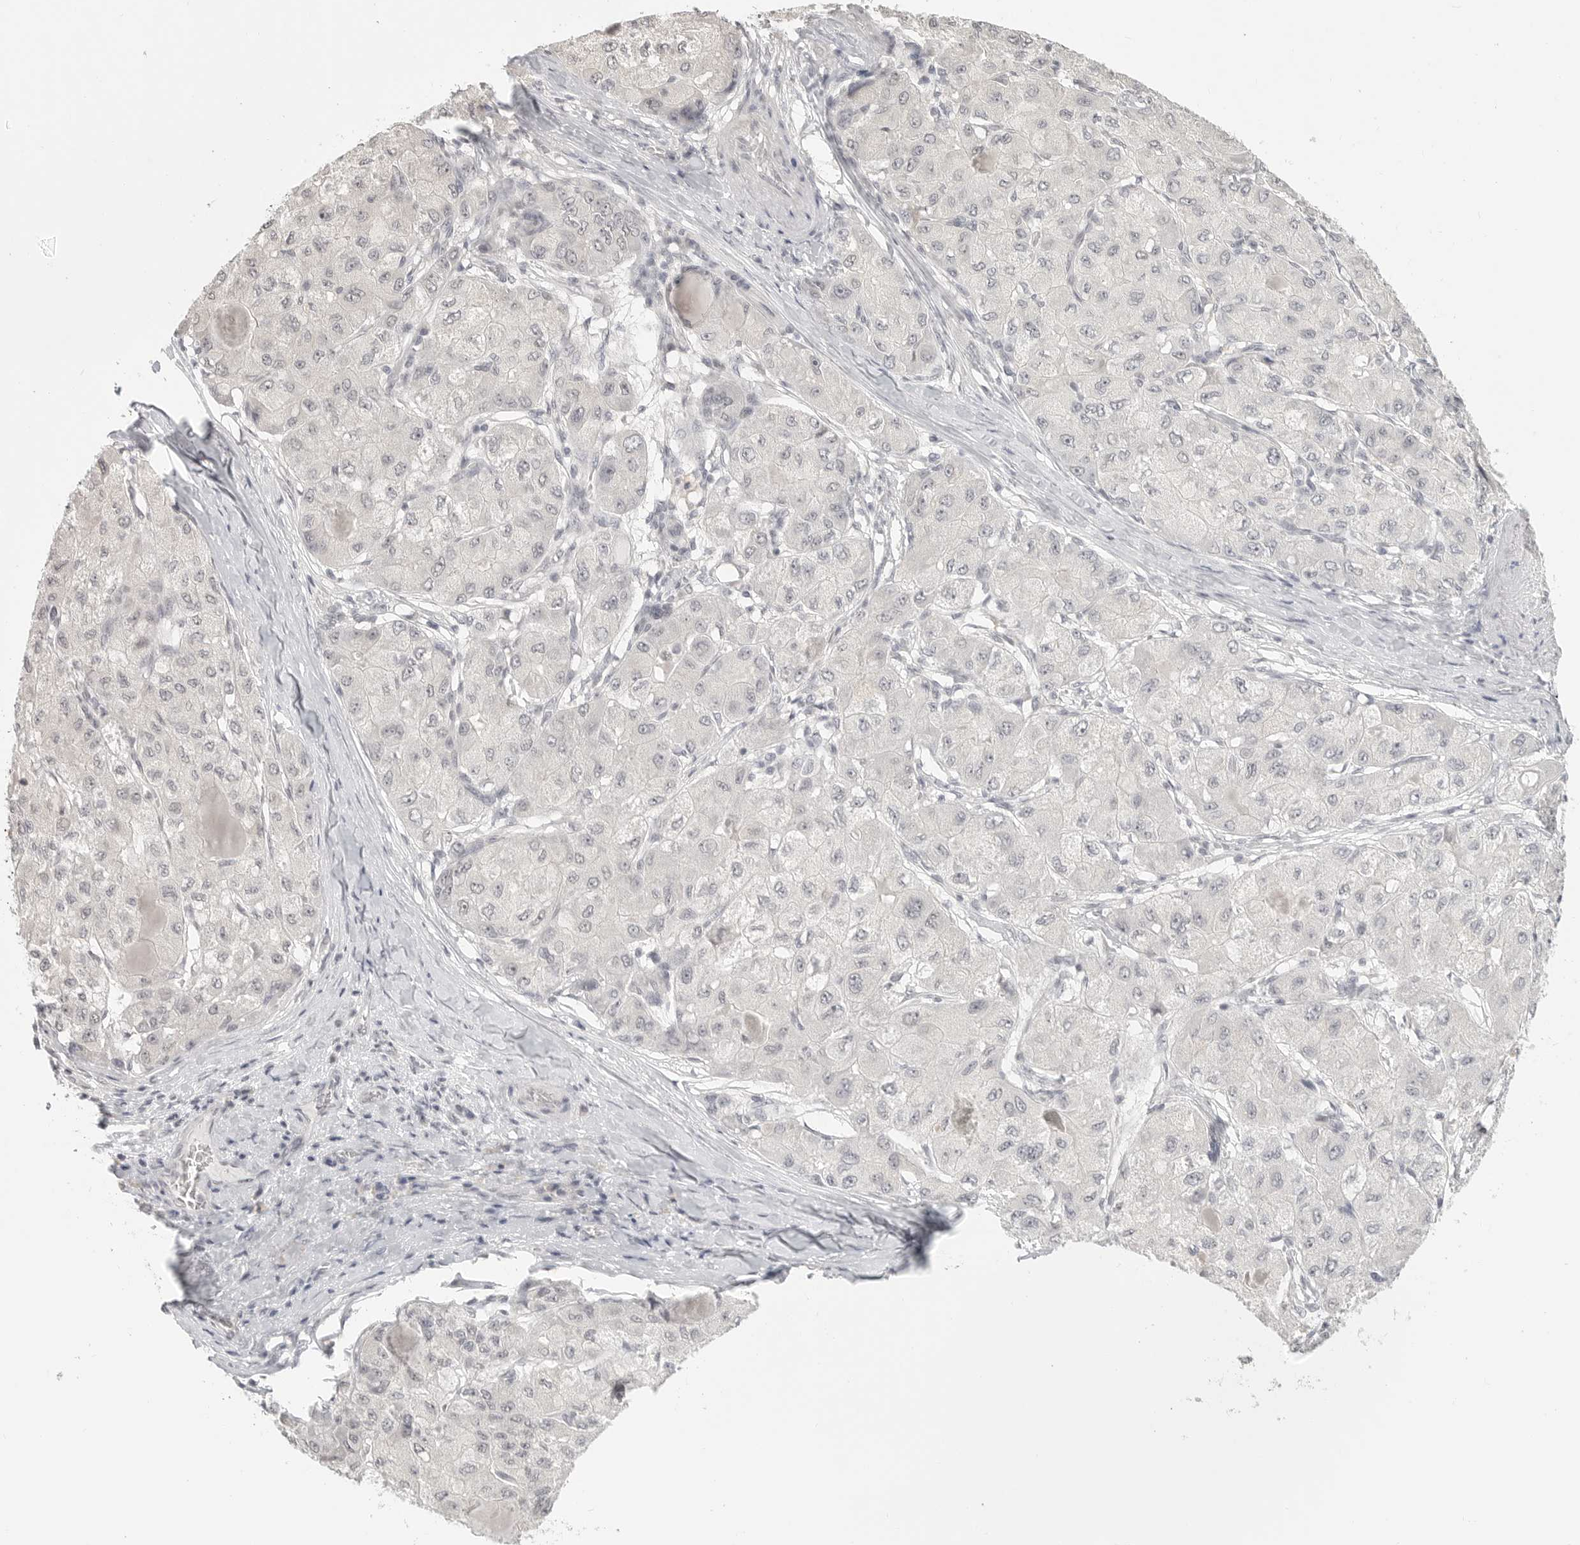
{"staining": {"intensity": "negative", "quantity": "none", "location": "none"}, "tissue": "liver cancer", "cell_type": "Tumor cells", "image_type": "cancer", "snomed": [{"axis": "morphology", "description": "Carcinoma, Hepatocellular, NOS"}, {"axis": "topography", "description": "Liver"}], "caption": "Protein analysis of liver cancer exhibits no significant expression in tumor cells.", "gene": "KLK11", "patient": {"sex": "male", "age": 80}}